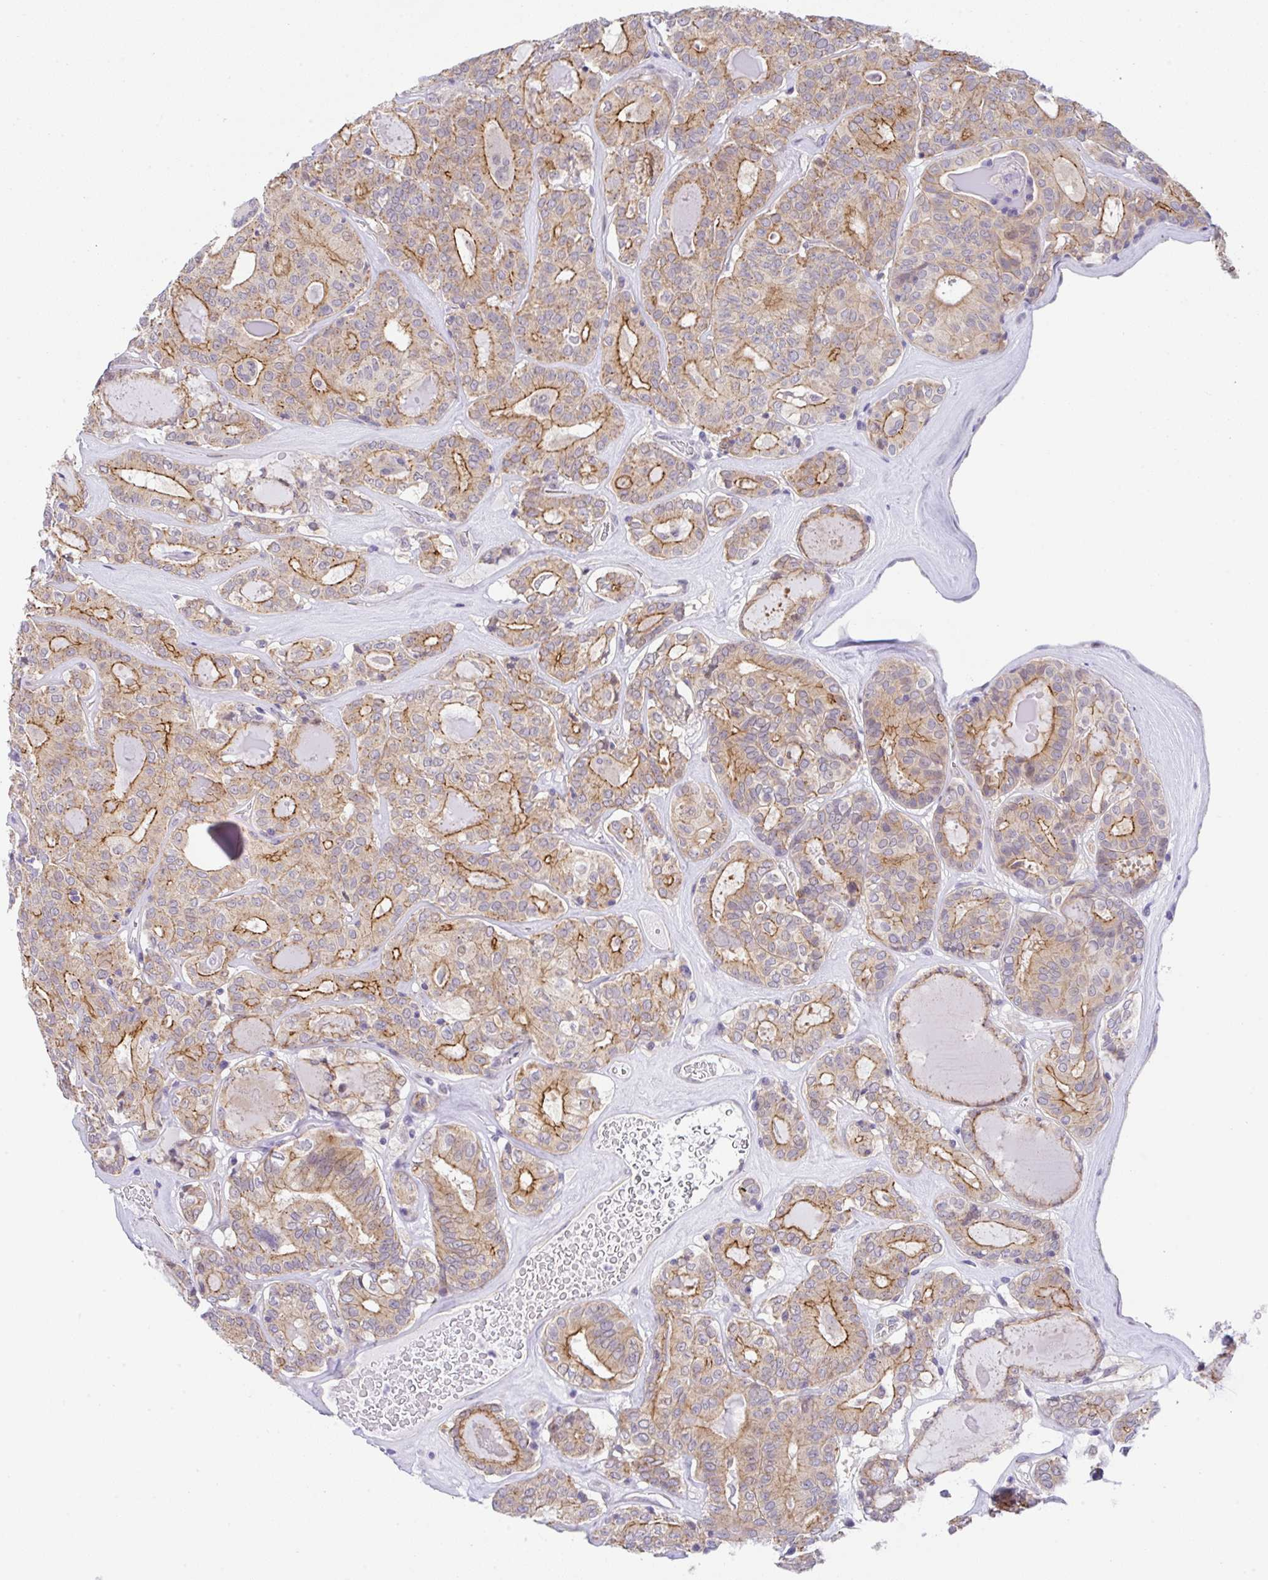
{"staining": {"intensity": "moderate", "quantity": "25%-75%", "location": "cytoplasmic/membranous"}, "tissue": "thyroid cancer", "cell_type": "Tumor cells", "image_type": "cancer", "snomed": [{"axis": "morphology", "description": "Papillary adenocarcinoma, NOS"}, {"axis": "topography", "description": "Thyroid gland"}], "caption": "Immunohistochemistry histopathology image of neoplastic tissue: thyroid papillary adenocarcinoma stained using immunohistochemistry exhibits medium levels of moderate protein expression localized specifically in the cytoplasmic/membranous of tumor cells, appearing as a cytoplasmic/membranous brown color.", "gene": "CGNL1", "patient": {"sex": "female", "age": 72}}